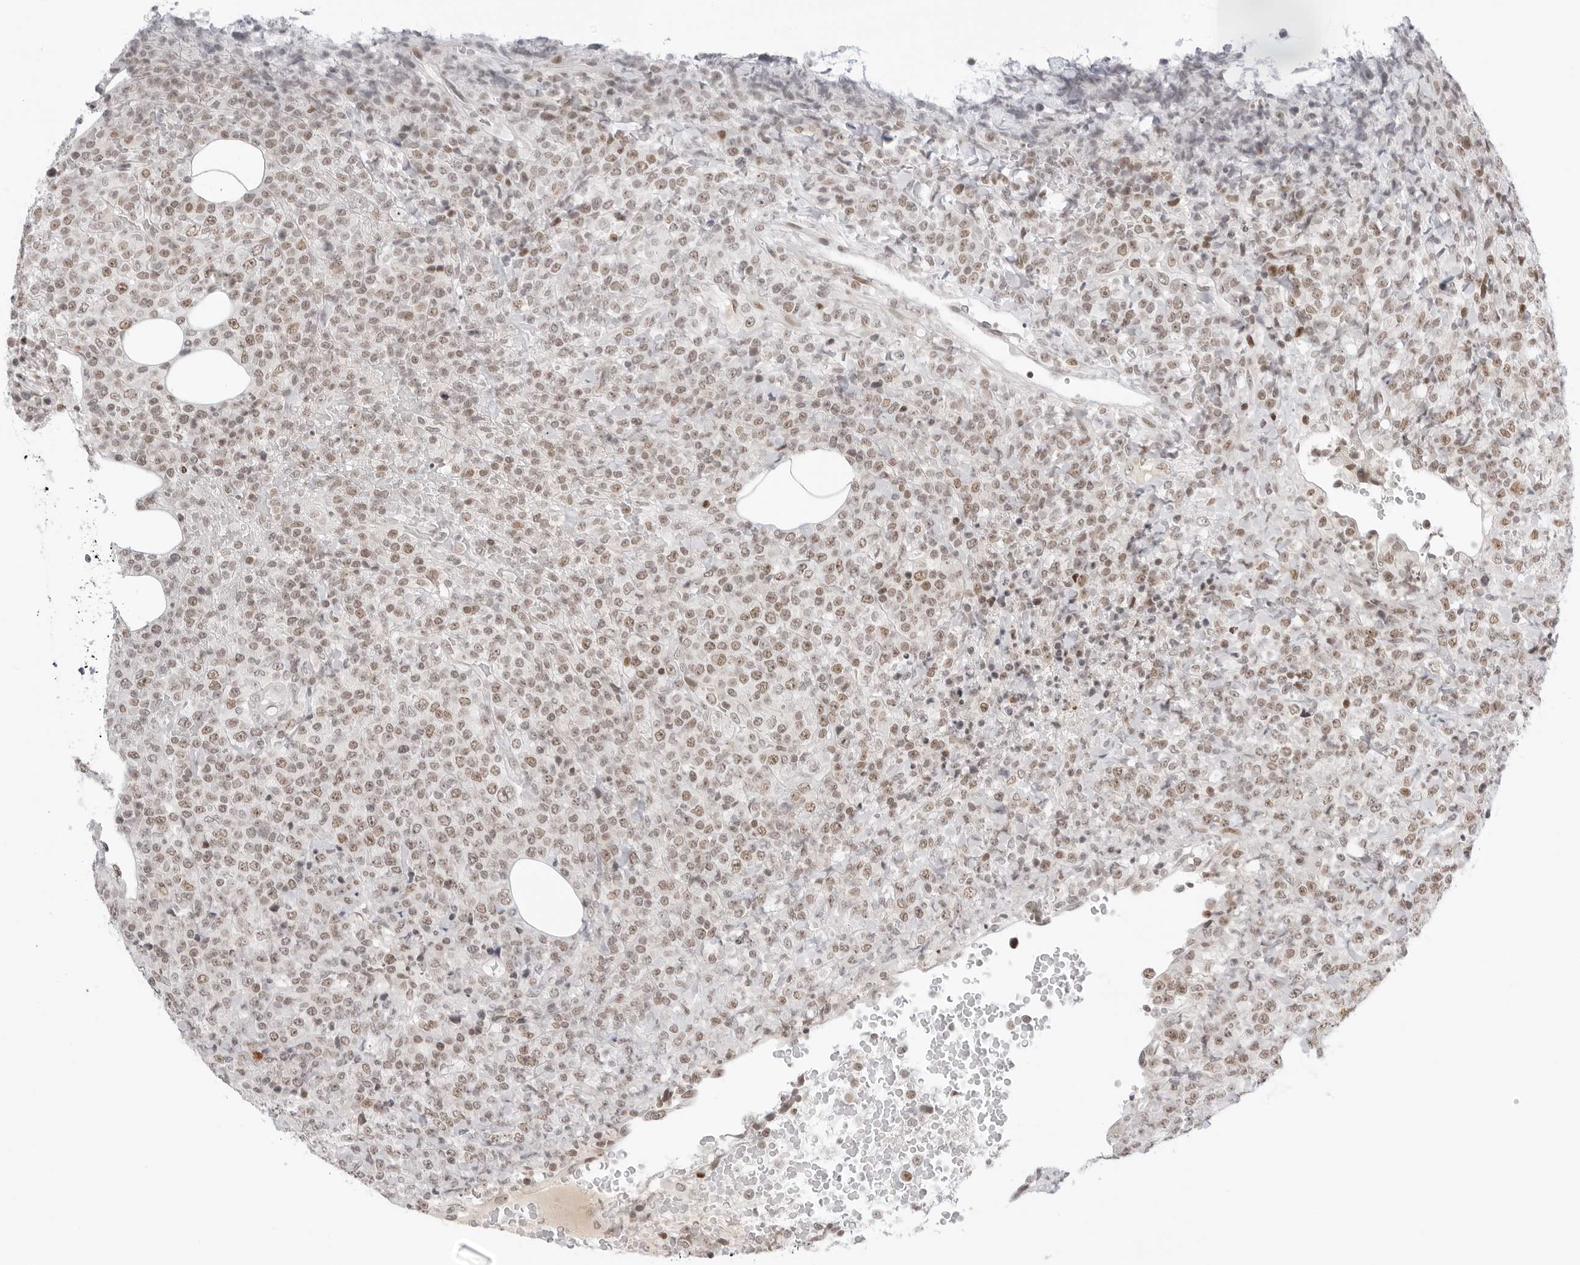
{"staining": {"intensity": "moderate", "quantity": ">75%", "location": "nuclear"}, "tissue": "lymphoma", "cell_type": "Tumor cells", "image_type": "cancer", "snomed": [{"axis": "morphology", "description": "Malignant lymphoma, non-Hodgkin's type, High grade"}, {"axis": "topography", "description": "Lymph node"}], "caption": "The histopathology image displays staining of lymphoma, revealing moderate nuclear protein staining (brown color) within tumor cells.", "gene": "MSH6", "patient": {"sex": "male", "age": 13}}